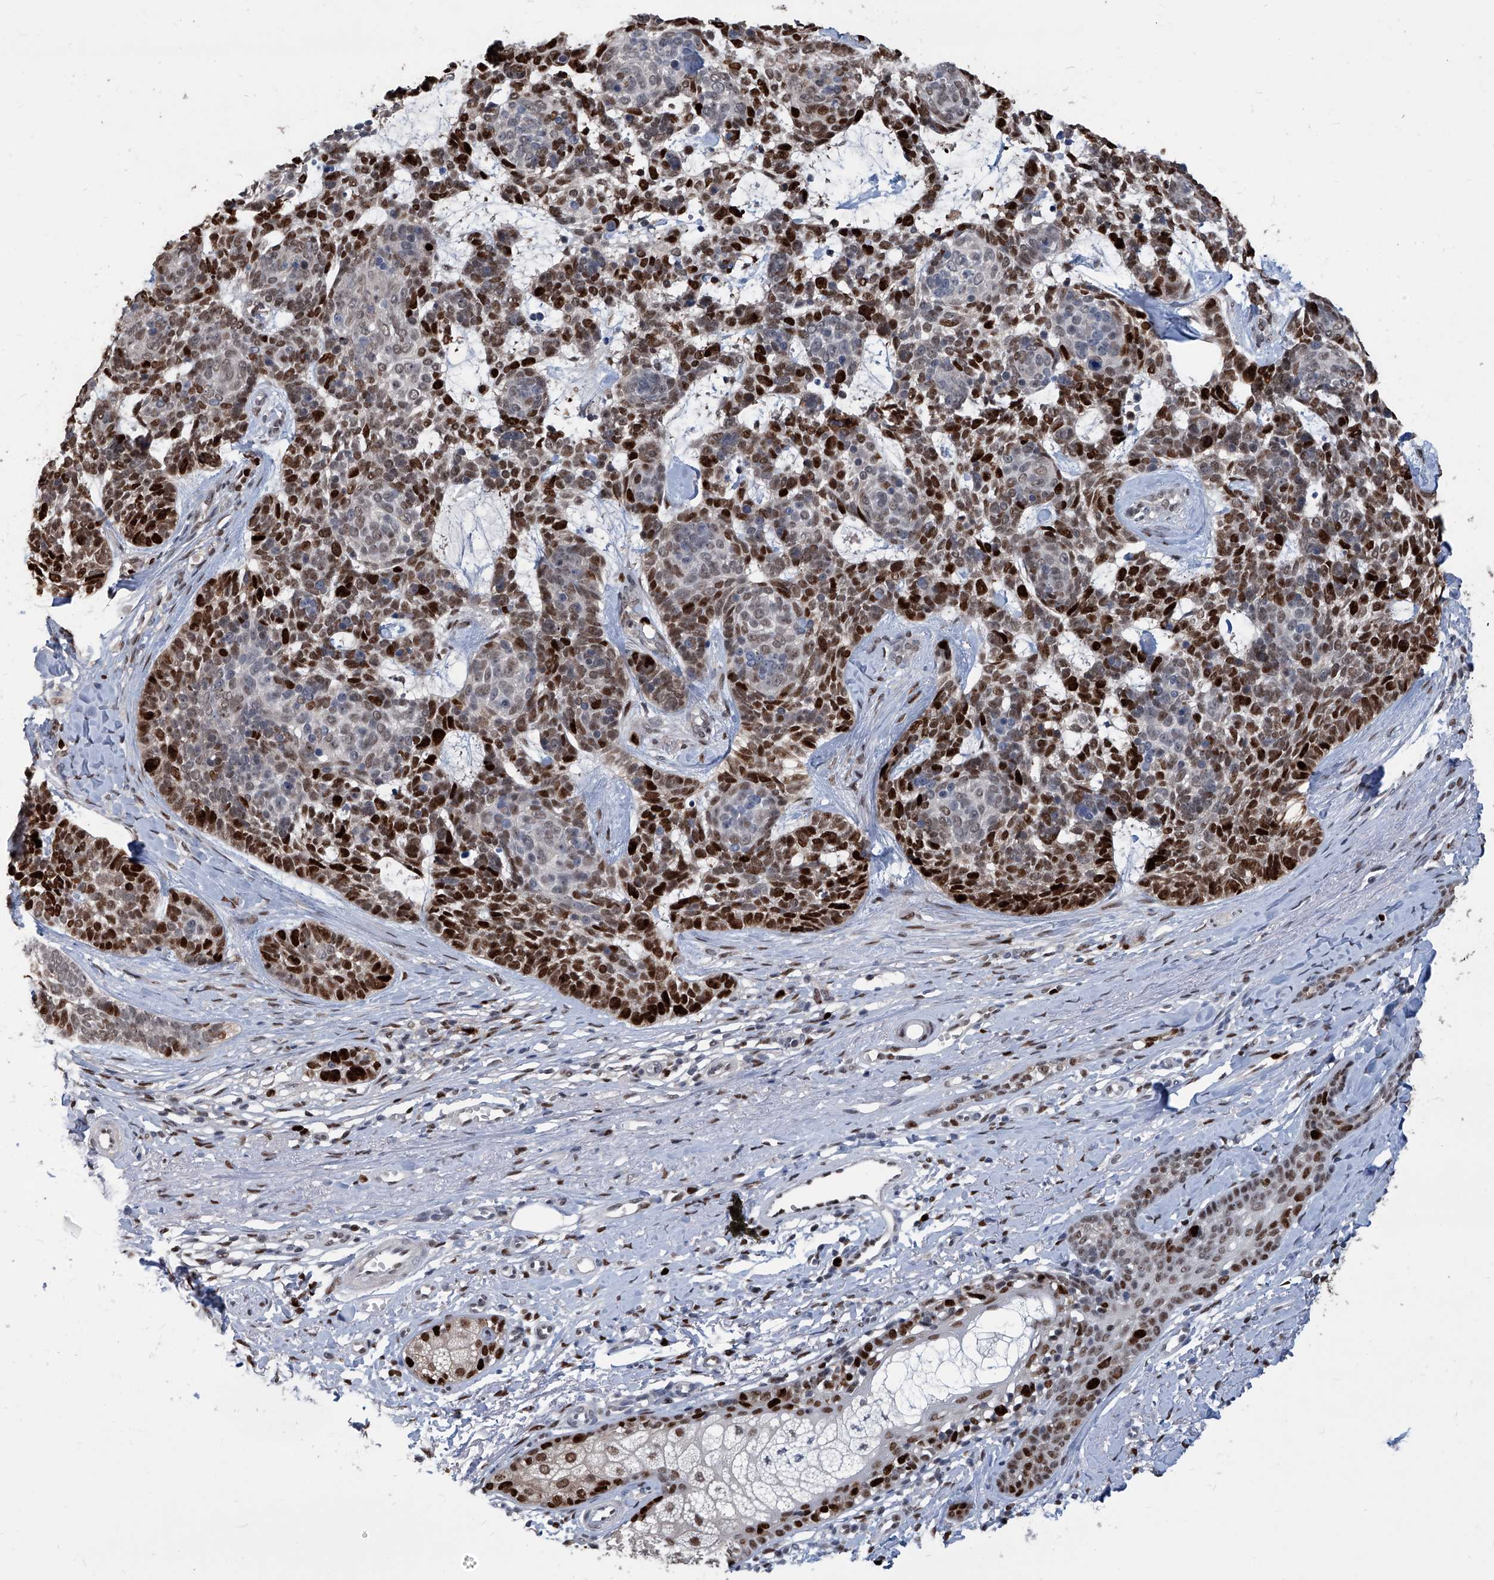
{"staining": {"intensity": "strong", "quantity": ">75%", "location": "nuclear"}, "tissue": "skin cancer", "cell_type": "Tumor cells", "image_type": "cancer", "snomed": [{"axis": "morphology", "description": "Basal cell carcinoma"}, {"axis": "topography", "description": "Skin"}], "caption": "Strong nuclear positivity is present in approximately >75% of tumor cells in basal cell carcinoma (skin).", "gene": "PCNA", "patient": {"sex": "female", "age": 81}}